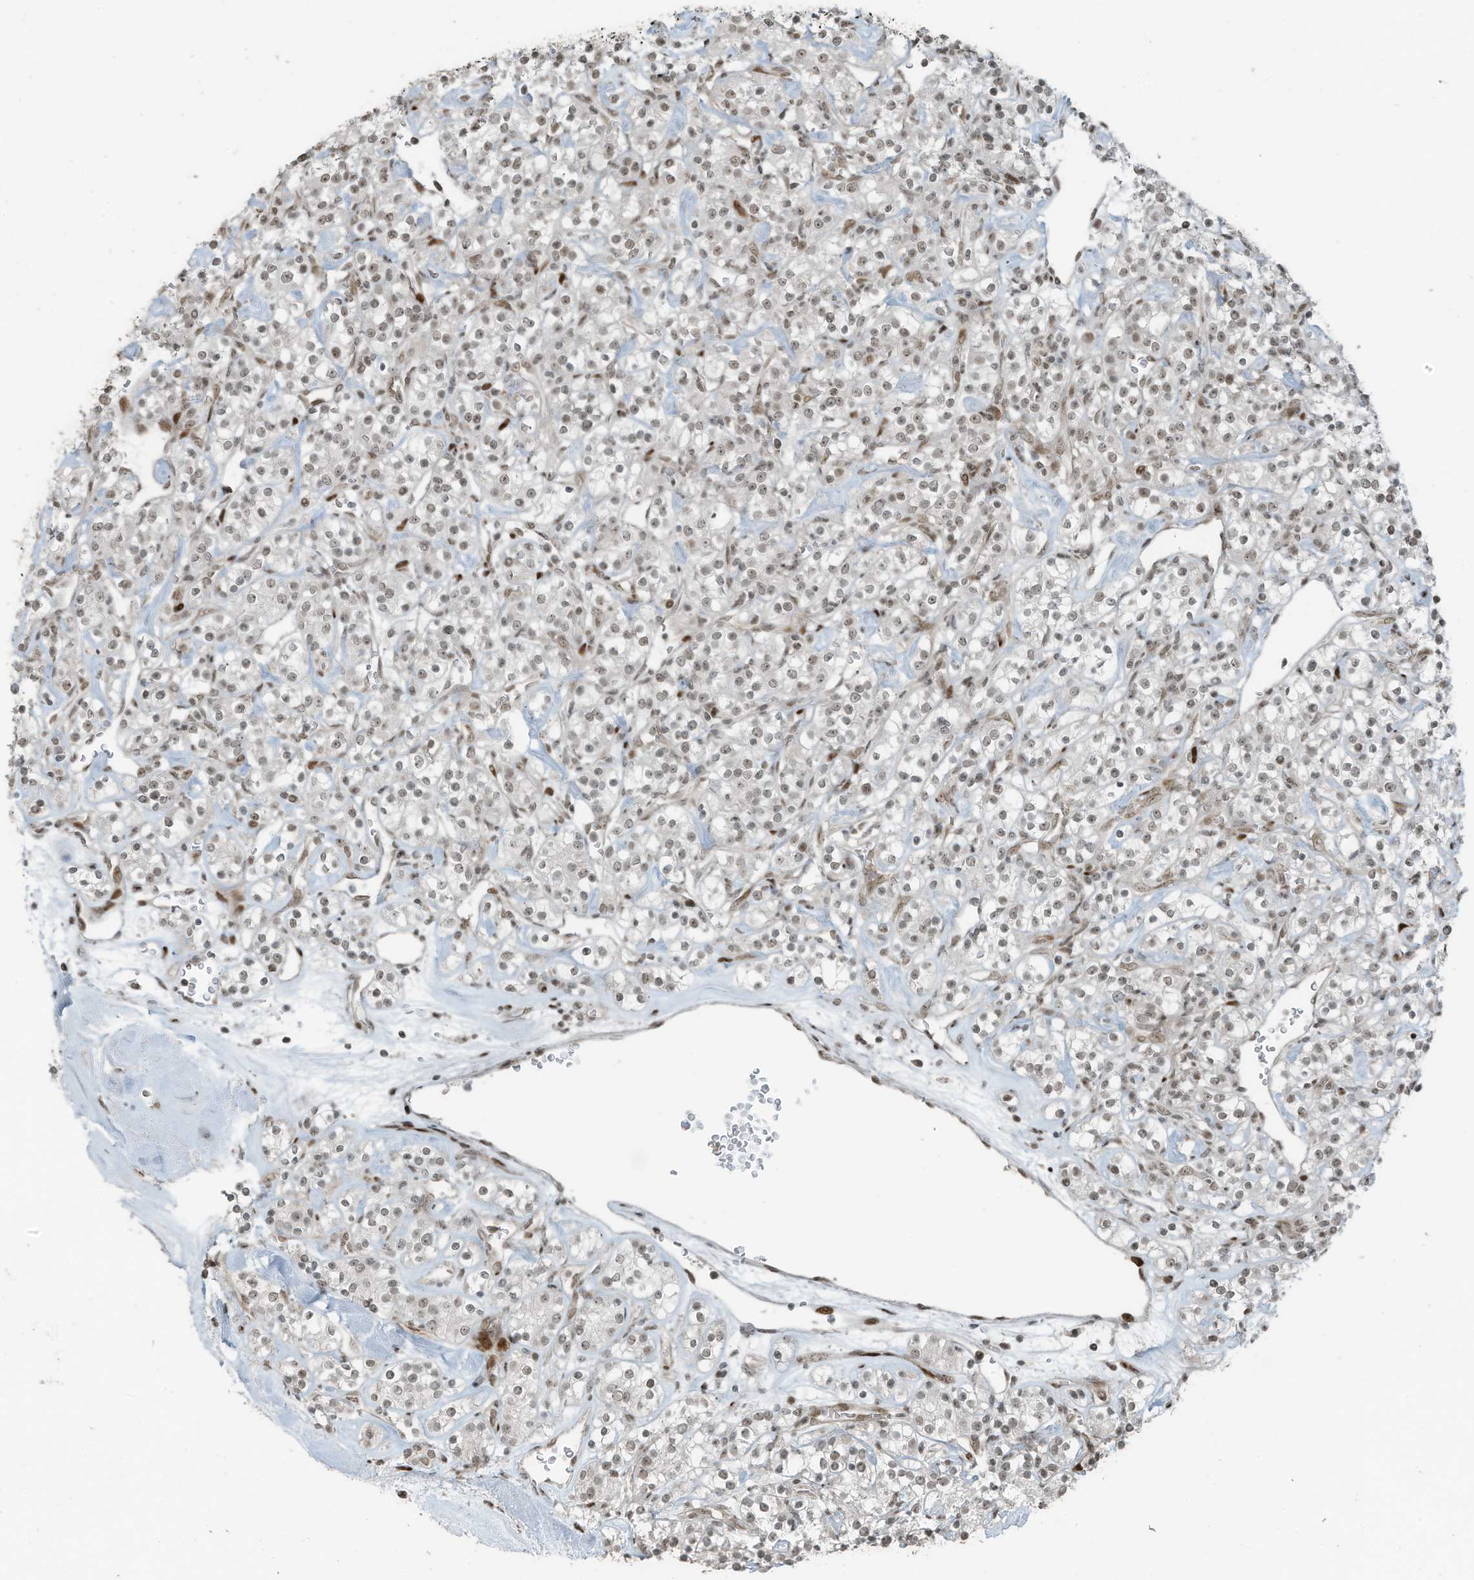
{"staining": {"intensity": "weak", "quantity": "<25%", "location": "nuclear"}, "tissue": "renal cancer", "cell_type": "Tumor cells", "image_type": "cancer", "snomed": [{"axis": "morphology", "description": "Adenocarcinoma, NOS"}, {"axis": "topography", "description": "Kidney"}], "caption": "The histopathology image displays no significant staining in tumor cells of renal cancer (adenocarcinoma).", "gene": "PCNP", "patient": {"sex": "male", "age": 77}}